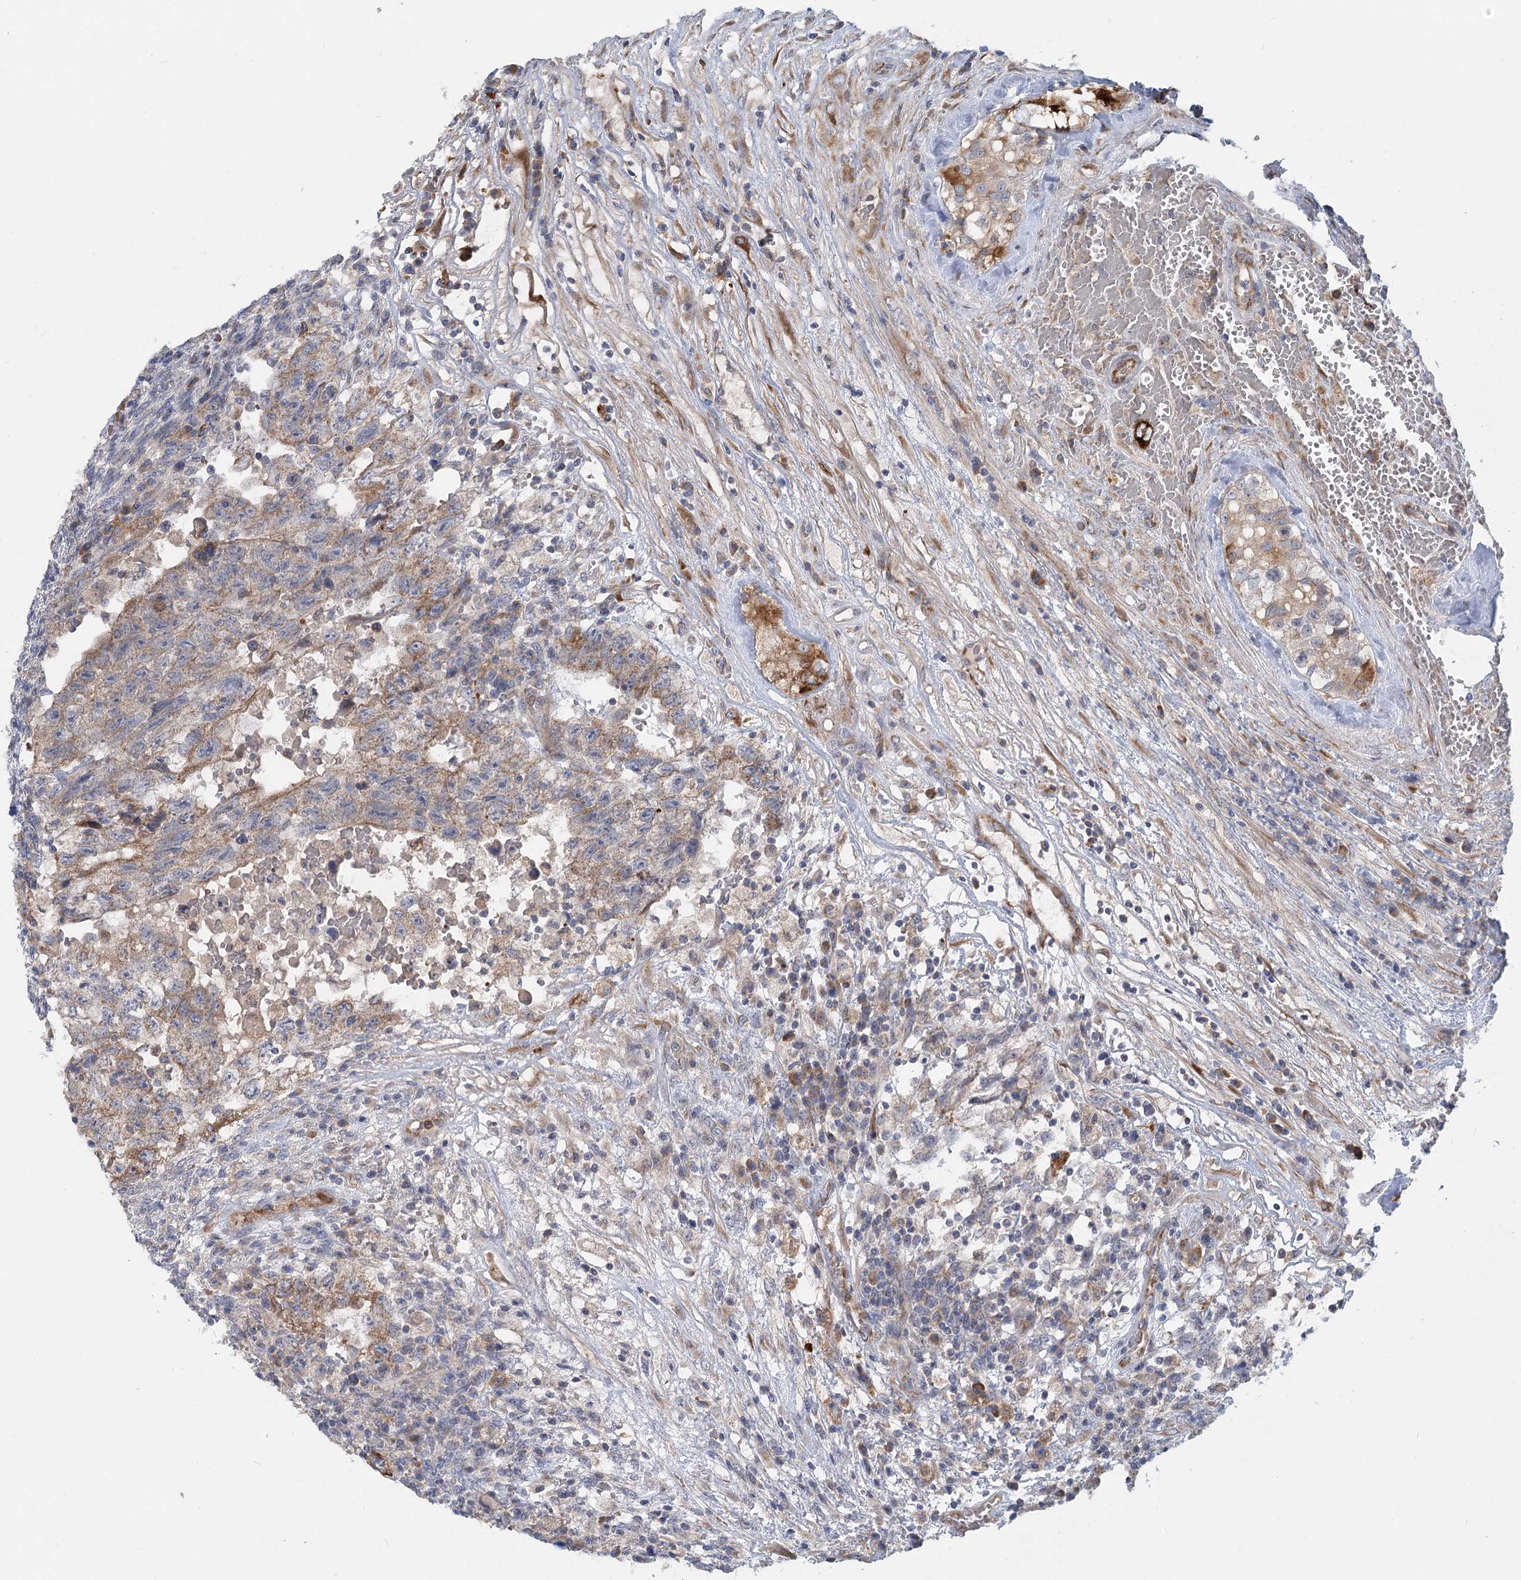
{"staining": {"intensity": "weak", "quantity": ">75%", "location": "cytoplasmic/membranous"}, "tissue": "testis cancer", "cell_type": "Tumor cells", "image_type": "cancer", "snomed": [{"axis": "morphology", "description": "Carcinoma, Embryonal, NOS"}, {"axis": "topography", "description": "Testis"}], "caption": "Testis cancer (embryonal carcinoma) stained with immunohistochemistry (IHC) shows weak cytoplasmic/membranous staining in approximately >75% of tumor cells.", "gene": "CIB4", "patient": {"sex": "male", "age": 36}}